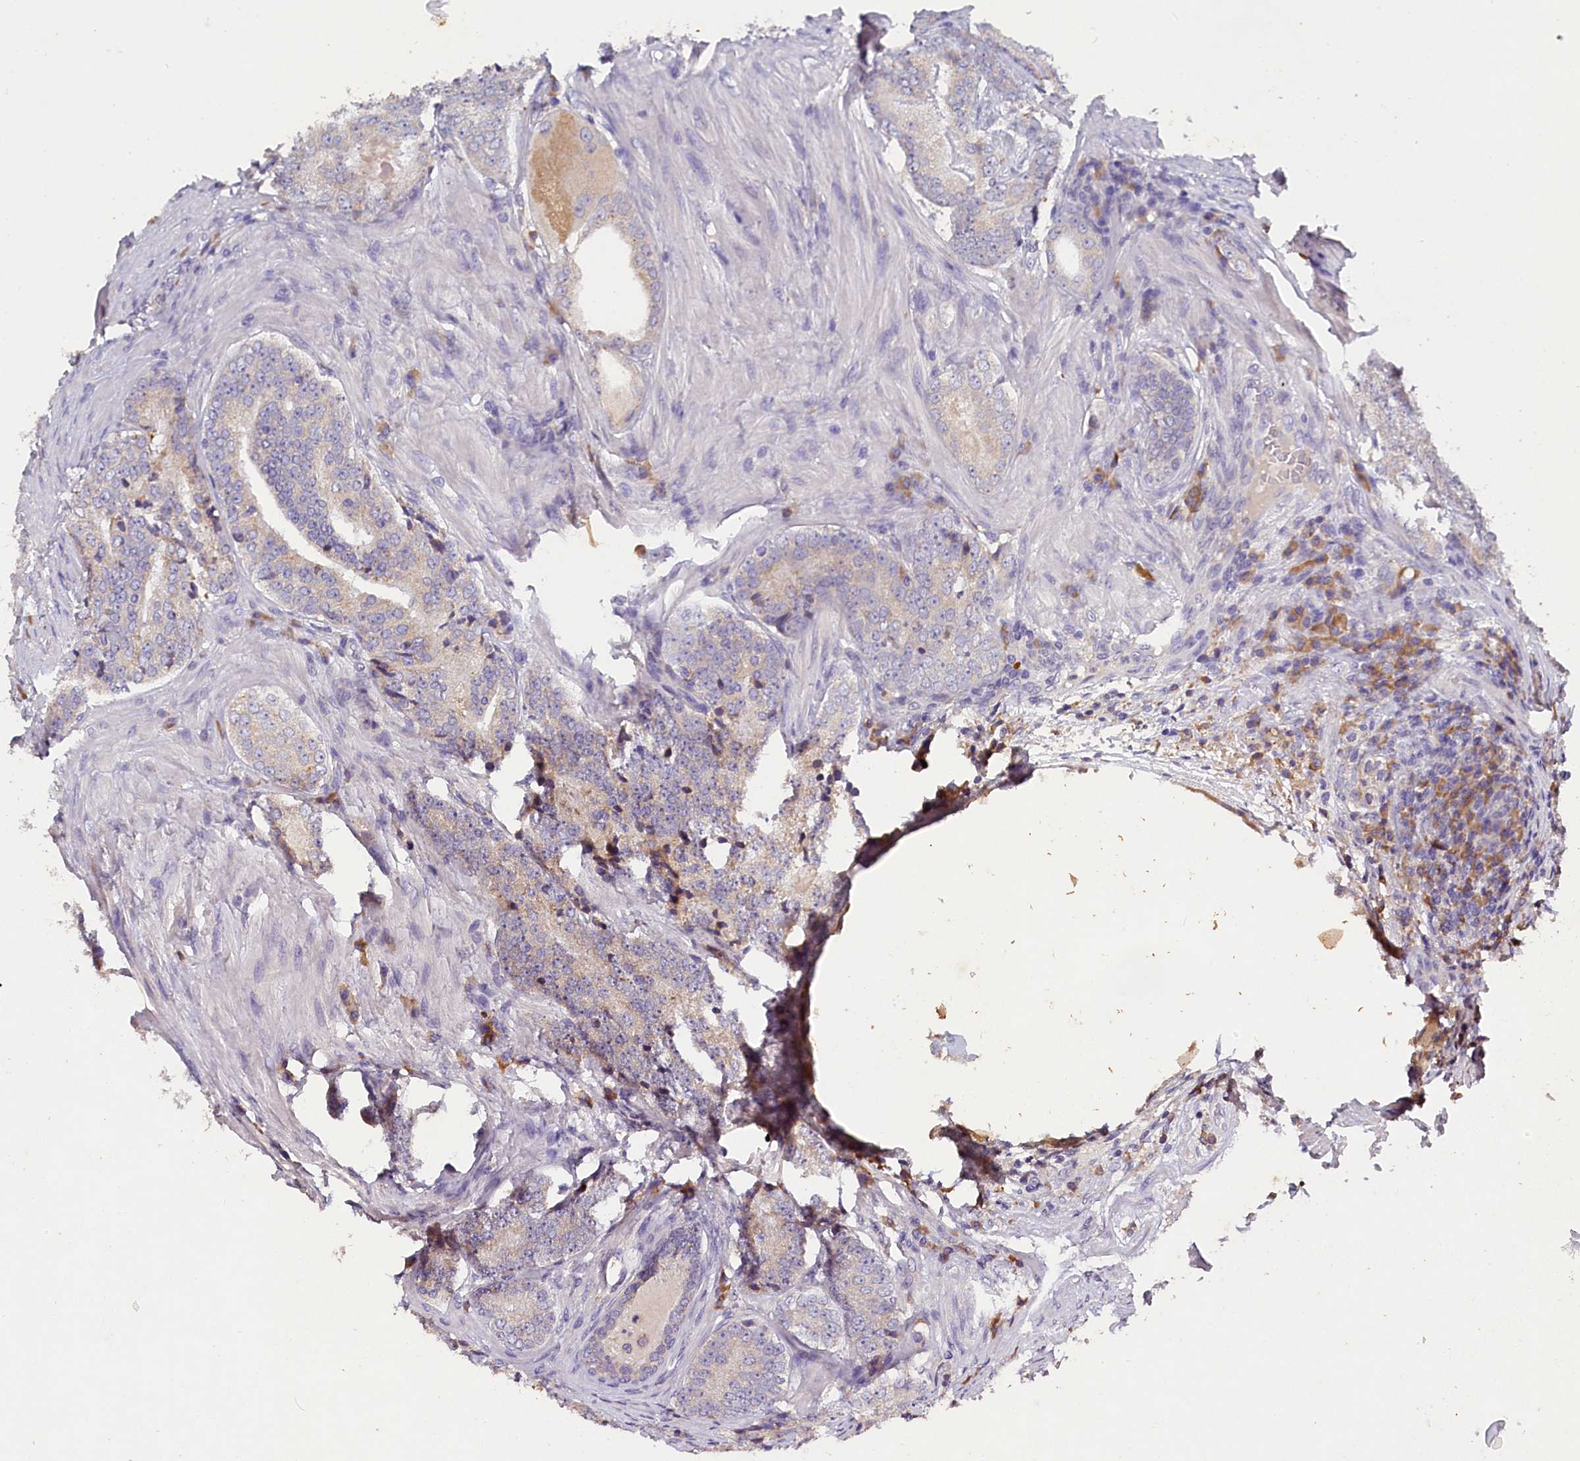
{"staining": {"intensity": "weak", "quantity": "<25%", "location": "cytoplasmic/membranous"}, "tissue": "prostate cancer", "cell_type": "Tumor cells", "image_type": "cancer", "snomed": [{"axis": "morphology", "description": "Adenocarcinoma, Low grade"}, {"axis": "topography", "description": "Prostate"}], "caption": "High power microscopy micrograph of an immunohistochemistry (IHC) micrograph of prostate cancer, revealing no significant positivity in tumor cells. The staining is performed using DAB brown chromogen with nuclei counter-stained in using hematoxylin.", "gene": "ST7L", "patient": {"sex": "male", "age": 68}}